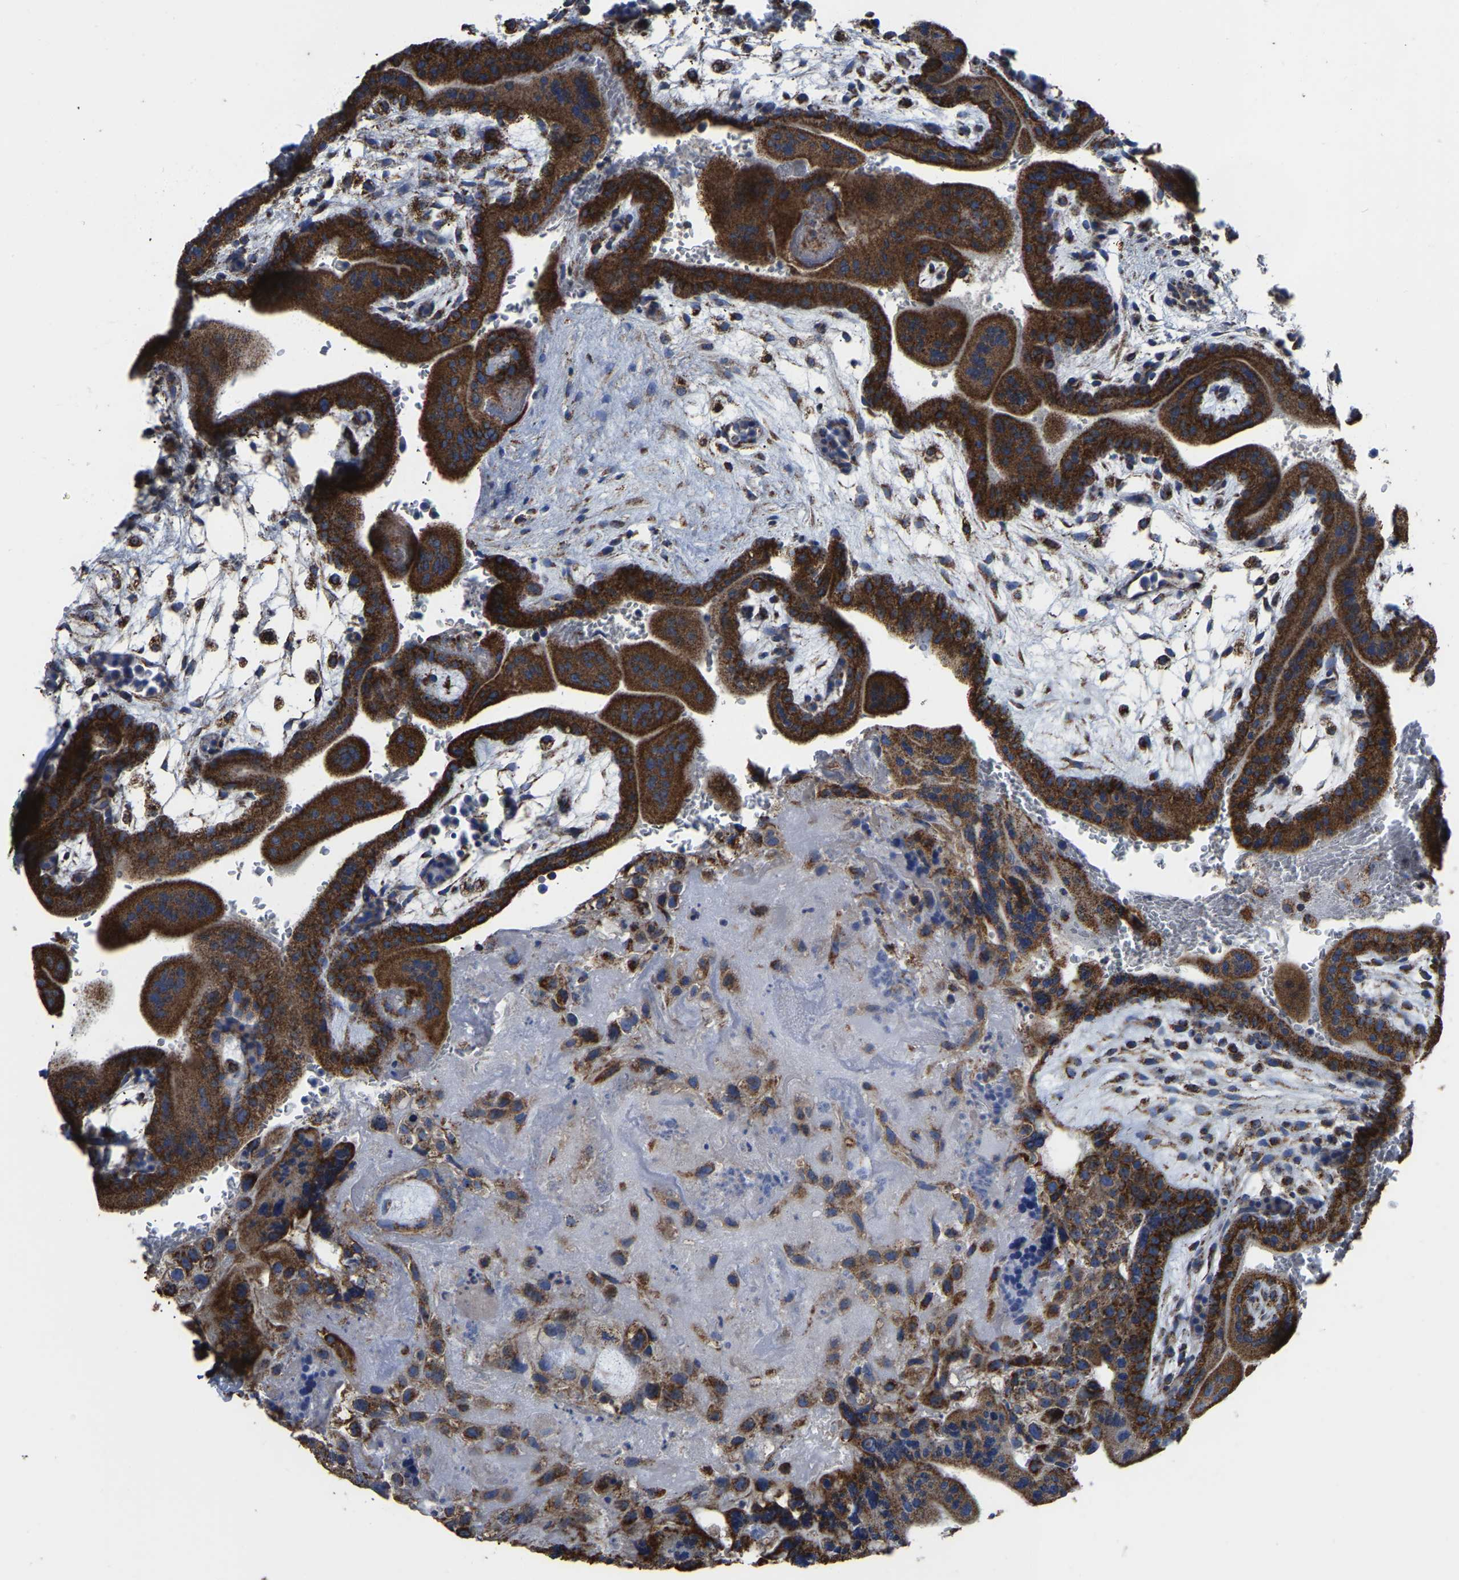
{"staining": {"intensity": "strong", "quantity": "25%-75%", "location": "cytoplasmic/membranous"}, "tissue": "placenta", "cell_type": "Decidual cells", "image_type": "normal", "snomed": [{"axis": "morphology", "description": "Normal tissue, NOS"}, {"axis": "topography", "description": "Placenta"}], "caption": "This is a micrograph of immunohistochemistry staining of normal placenta, which shows strong expression in the cytoplasmic/membranous of decidual cells.", "gene": "ETFA", "patient": {"sex": "female", "age": 35}}